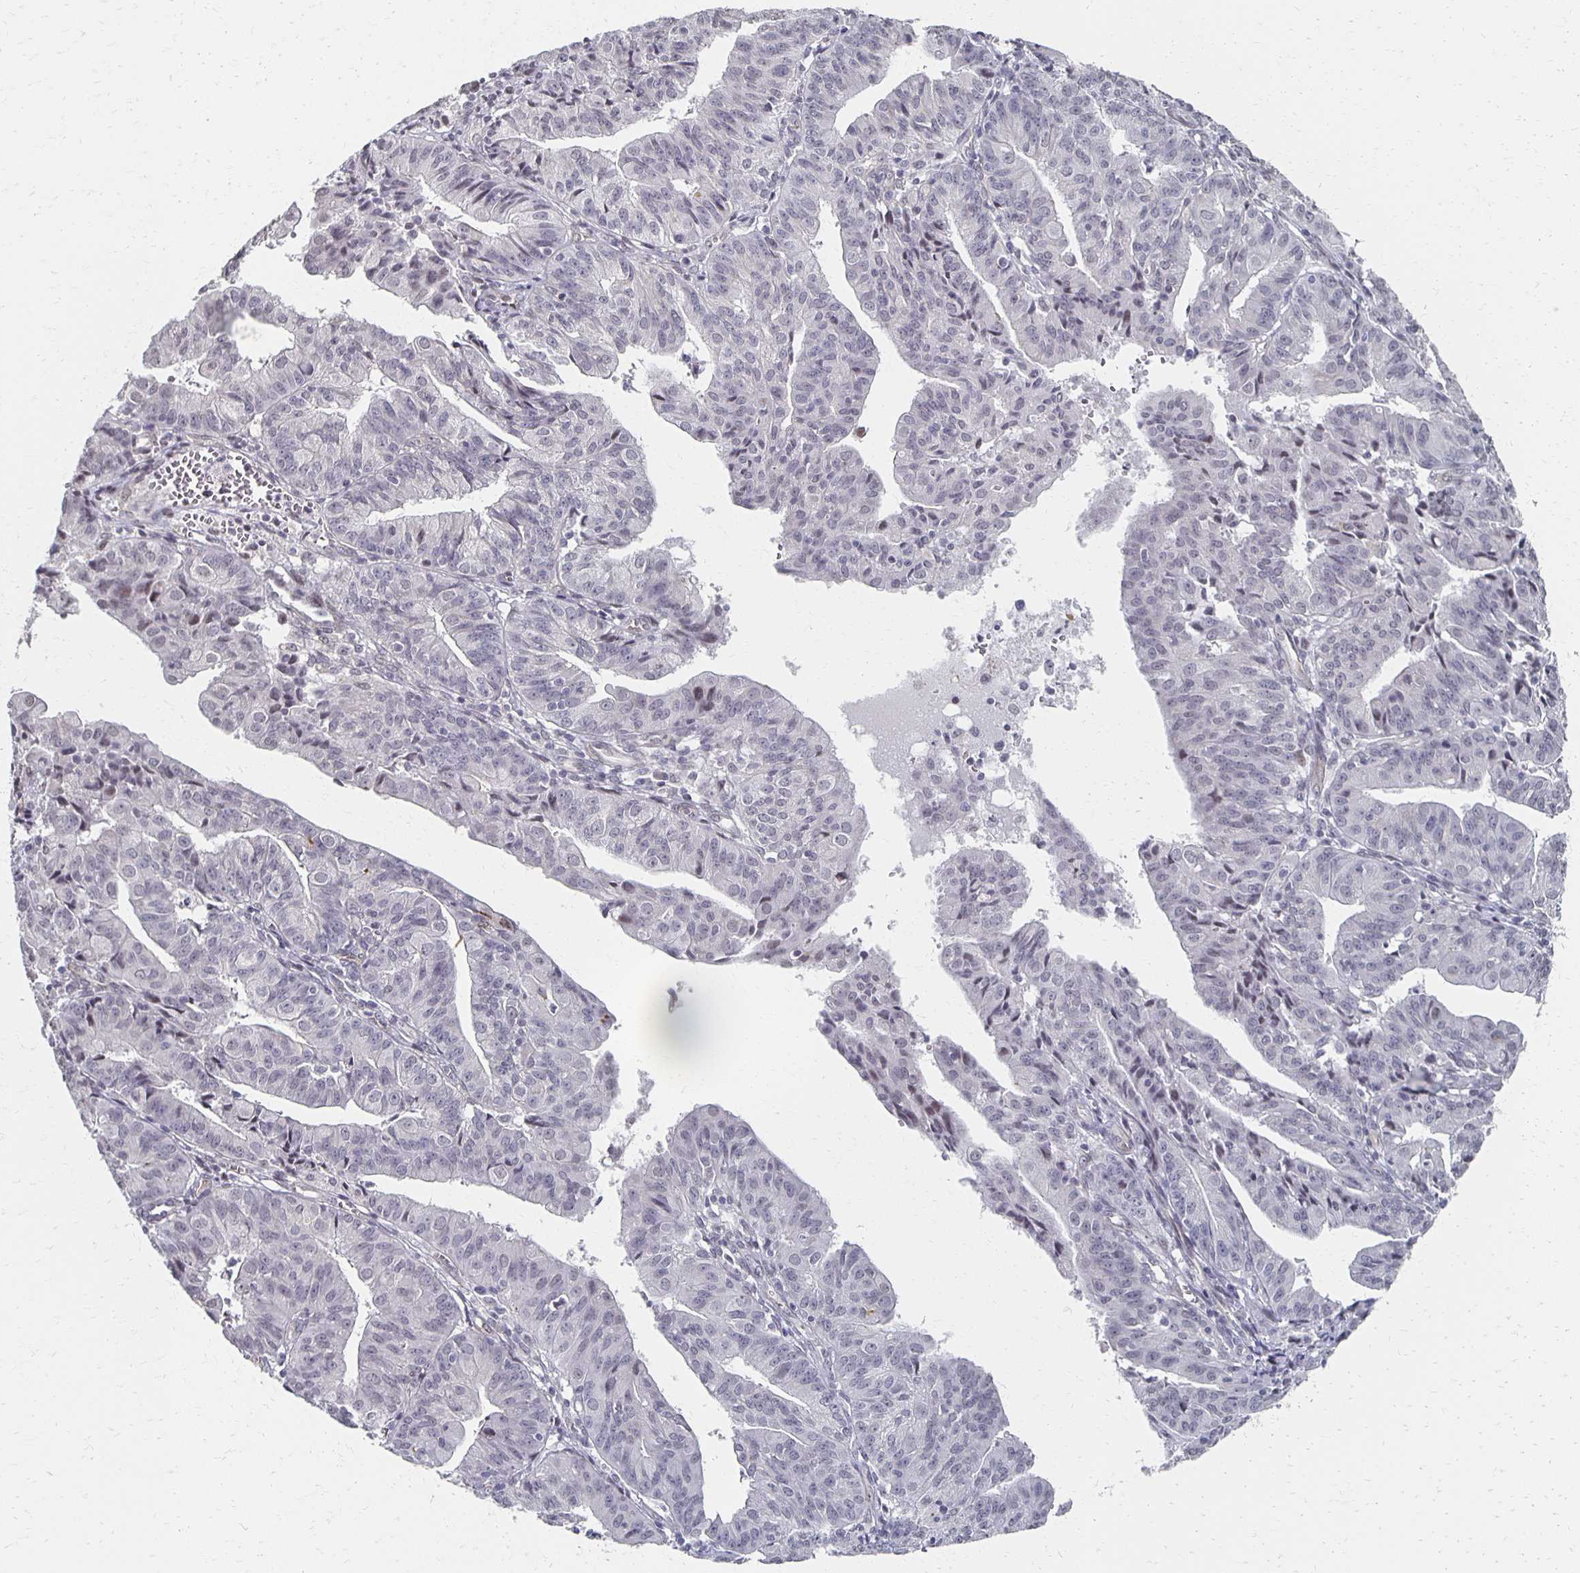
{"staining": {"intensity": "negative", "quantity": "none", "location": "none"}, "tissue": "endometrial cancer", "cell_type": "Tumor cells", "image_type": "cancer", "snomed": [{"axis": "morphology", "description": "Adenocarcinoma, NOS"}, {"axis": "topography", "description": "Endometrium"}], "caption": "A photomicrograph of human endometrial cancer is negative for staining in tumor cells. (DAB (3,3'-diaminobenzidine) immunohistochemistry with hematoxylin counter stain).", "gene": "DAB1", "patient": {"sex": "female", "age": 56}}